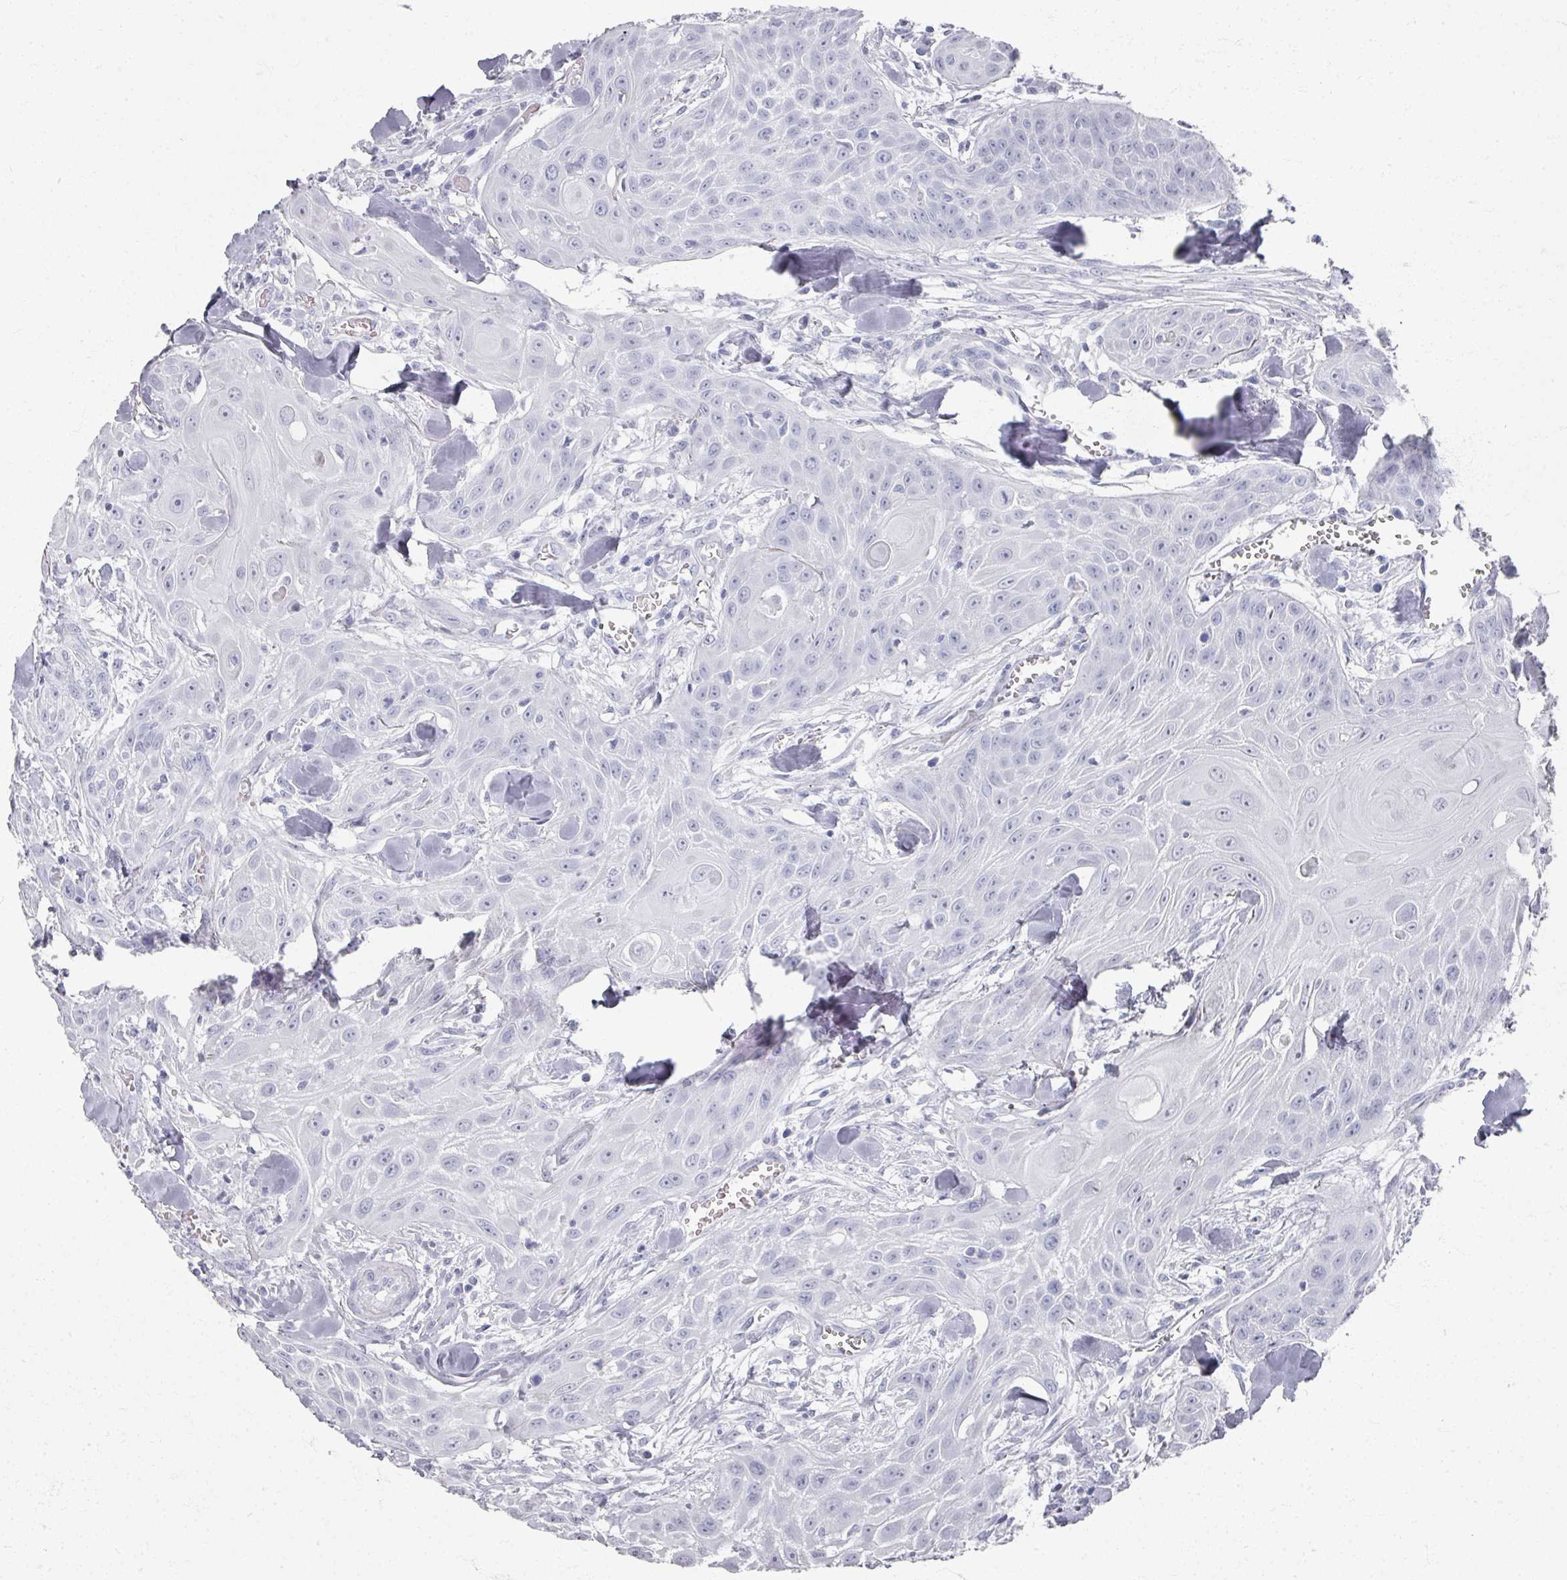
{"staining": {"intensity": "negative", "quantity": "none", "location": "none"}, "tissue": "head and neck cancer", "cell_type": "Tumor cells", "image_type": "cancer", "snomed": [{"axis": "morphology", "description": "Squamous cell carcinoma, NOS"}, {"axis": "topography", "description": "Lymph node"}, {"axis": "topography", "description": "Salivary gland"}, {"axis": "topography", "description": "Head-Neck"}], "caption": "A photomicrograph of human head and neck cancer is negative for staining in tumor cells. Brightfield microscopy of IHC stained with DAB (3,3'-diaminobenzidine) (brown) and hematoxylin (blue), captured at high magnification.", "gene": "PSKH1", "patient": {"sex": "female", "age": 74}}